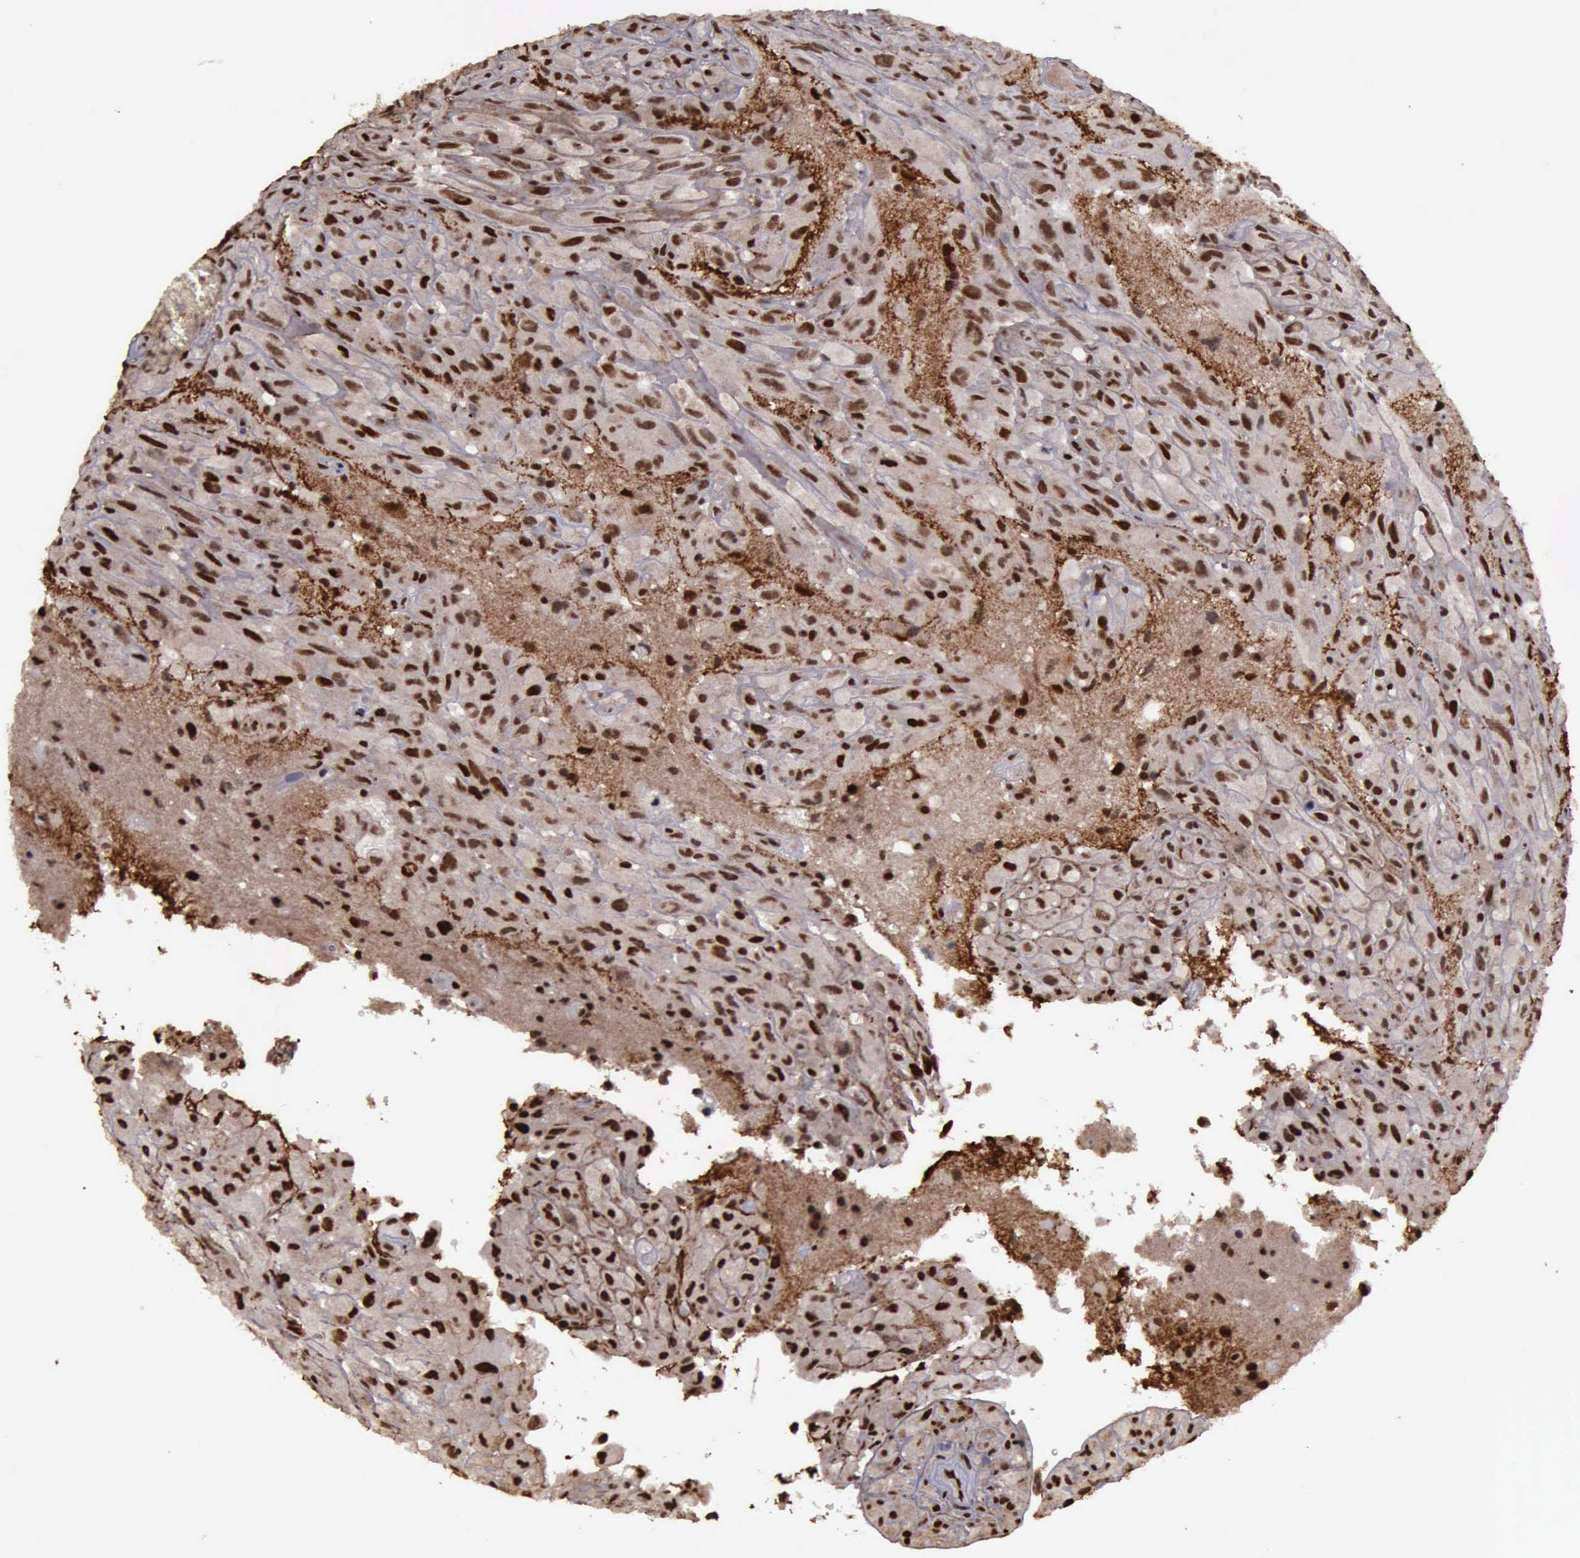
{"staining": {"intensity": "moderate", "quantity": ">75%", "location": "cytoplasmic/membranous,nuclear"}, "tissue": "glioma", "cell_type": "Tumor cells", "image_type": "cancer", "snomed": [{"axis": "morphology", "description": "Glioma, malignant, High grade"}, {"axis": "topography", "description": "Brain"}], "caption": "Human malignant high-grade glioma stained for a protein (brown) exhibits moderate cytoplasmic/membranous and nuclear positive staining in approximately >75% of tumor cells.", "gene": "TRMT2A", "patient": {"sex": "male", "age": 48}}